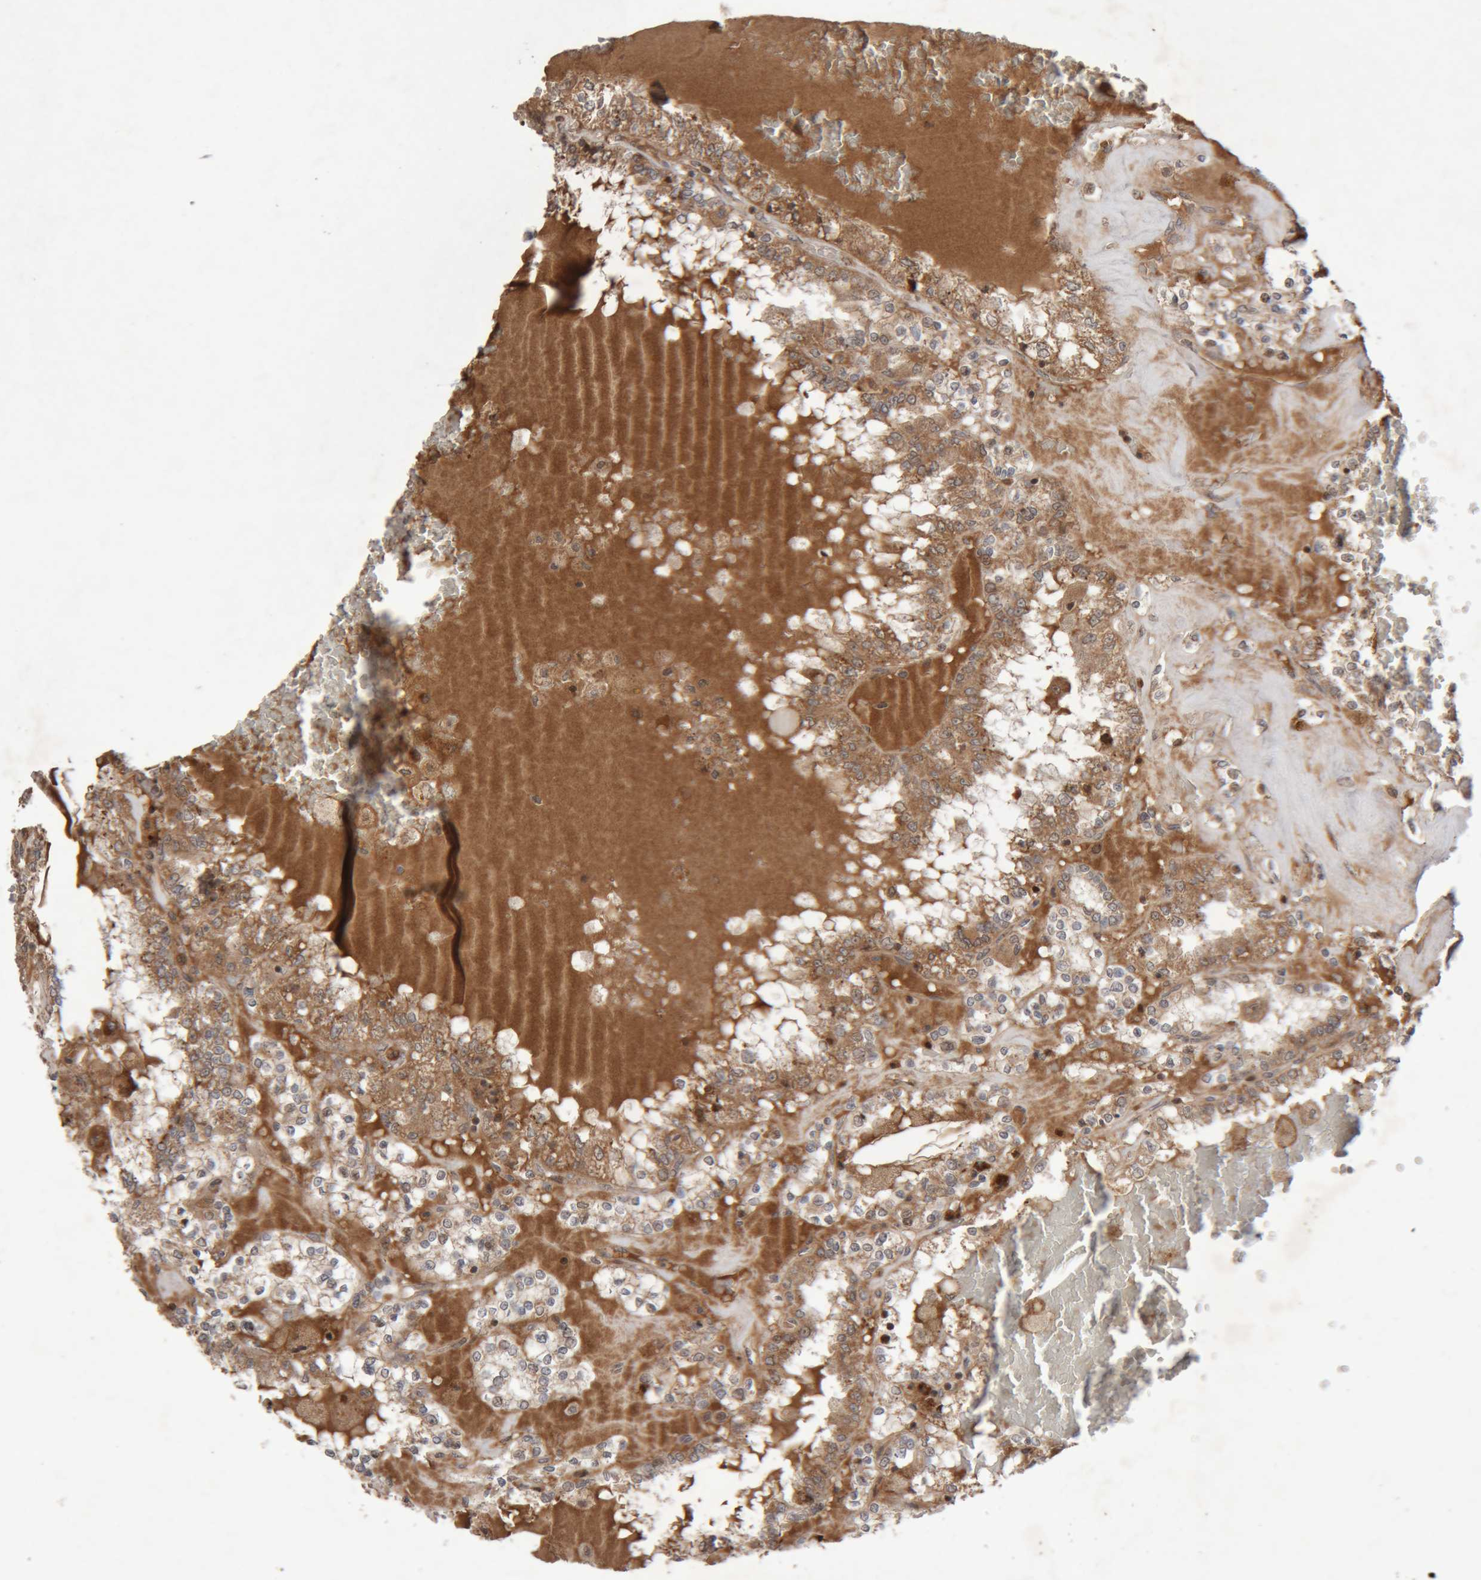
{"staining": {"intensity": "moderate", "quantity": ">75%", "location": "cytoplasmic/membranous"}, "tissue": "renal cancer", "cell_type": "Tumor cells", "image_type": "cancer", "snomed": [{"axis": "morphology", "description": "Adenocarcinoma, NOS"}, {"axis": "topography", "description": "Kidney"}], "caption": "Brown immunohistochemical staining in human renal adenocarcinoma shows moderate cytoplasmic/membranous positivity in approximately >75% of tumor cells.", "gene": "KIF21B", "patient": {"sex": "female", "age": 56}}